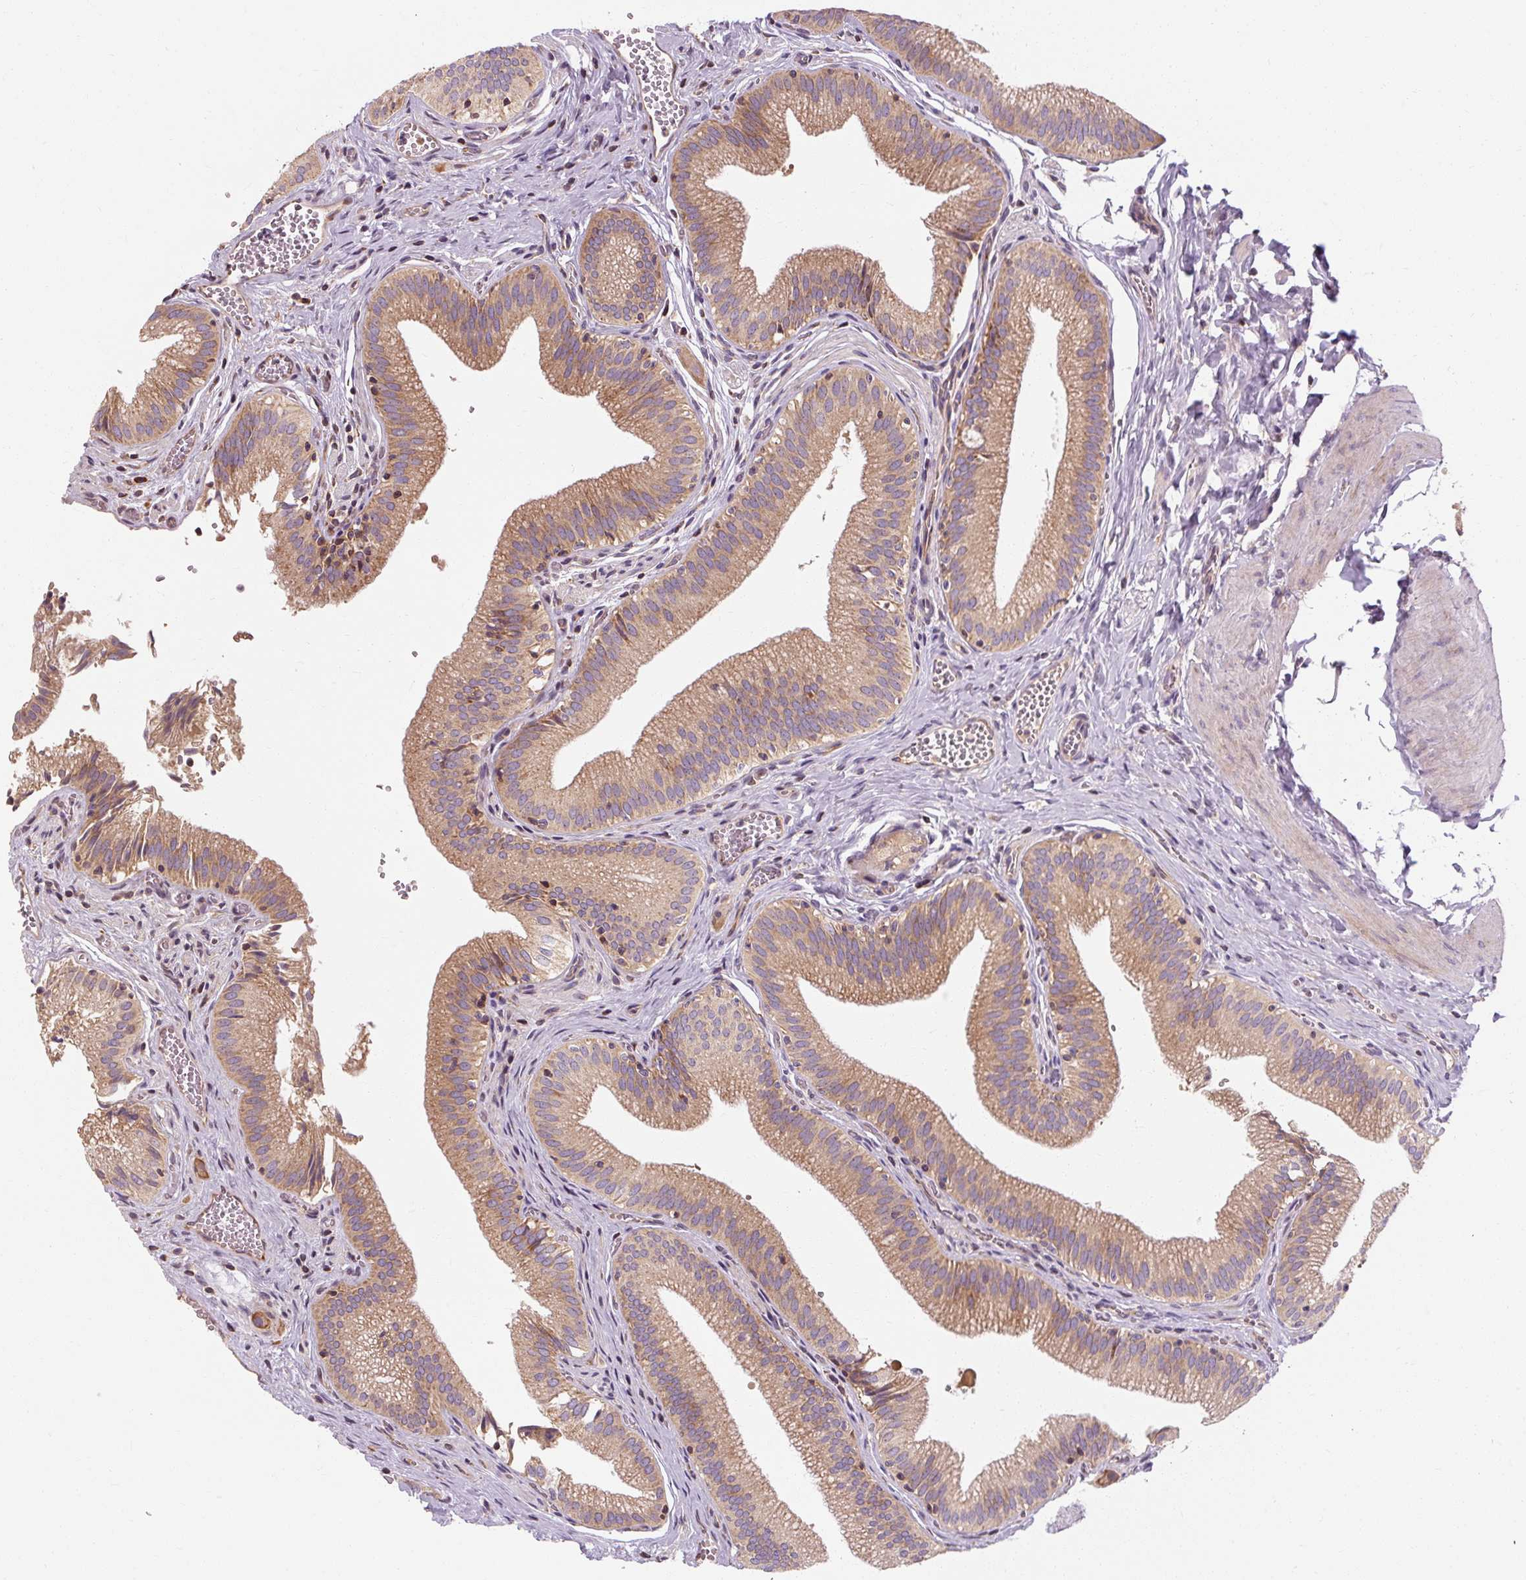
{"staining": {"intensity": "moderate", "quantity": ">75%", "location": "cytoplasmic/membranous"}, "tissue": "gallbladder", "cell_type": "Glandular cells", "image_type": "normal", "snomed": [{"axis": "morphology", "description": "Normal tissue, NOS"}, {"axis": "topography", "description": "Gallbladder"}, {"axis": "topography", "description": "Peripheral nerve tissue"}], "caption": "About >75% of glandular cells in normal gallbladder reveal moderate cytoplasmic/membranous protein positivity as visualized by brown immunohistochemical staining.", "gene": "PRSS48", "patient": {"sex": "male", "age": 17}}